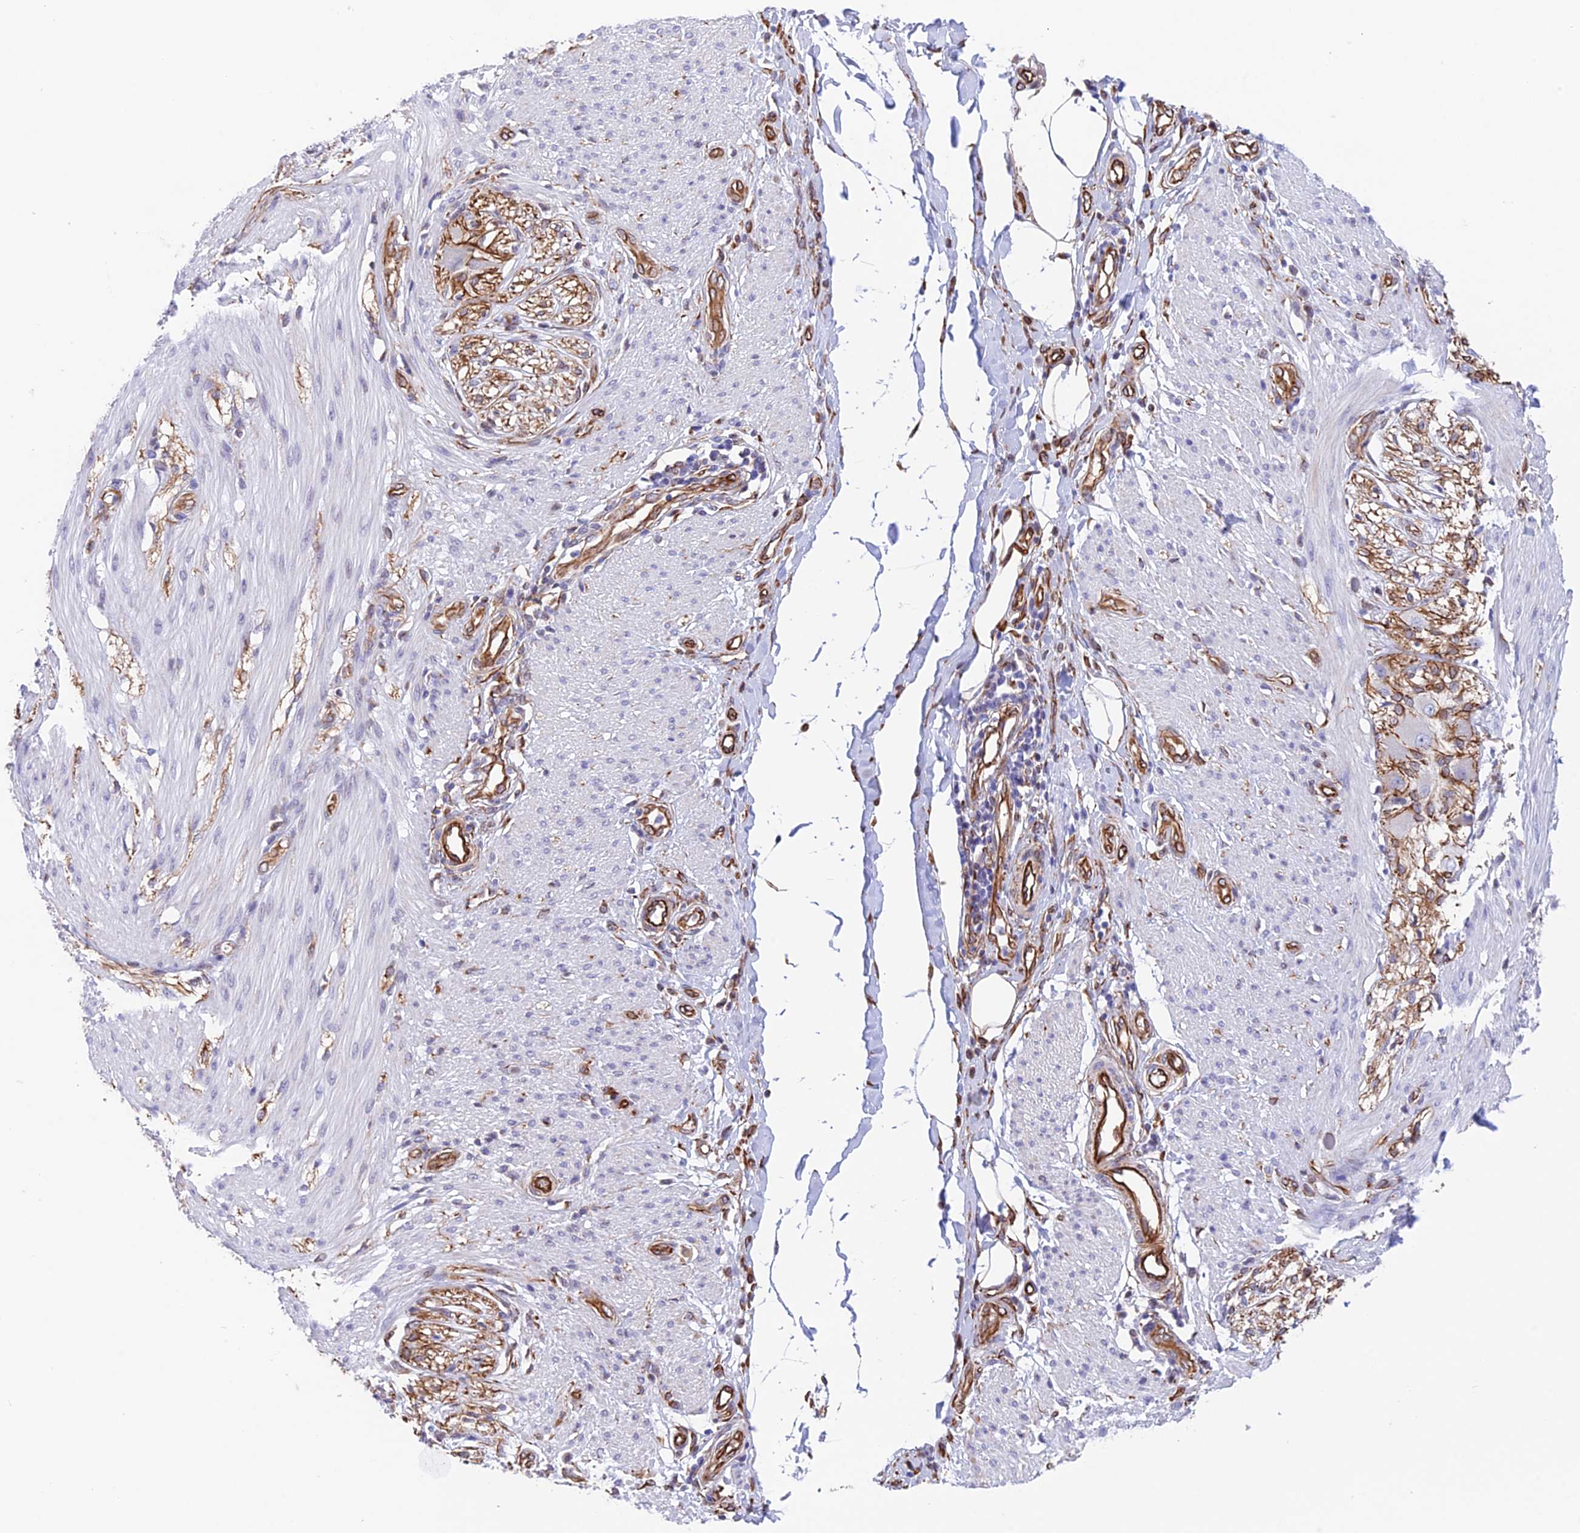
{"staining": {"intensity": "negative", "quantity": "none", "location": "none"}, "tissue": "smooth muscle", "cell_type": "Smooth muscle cells", "image_type": "normal", "snomed": [{"axis": "morphology", "description": "Normal tissue, NOS"}, {"axis": "morphology", "description": "Adenocarcinoma, NOS"}, {"axis": "topography", "description": "Colon"}, {"axis": "topography", "description": "Peripheral nerve tissue"}], "caption": "The photomicrograph exhibits no significant positivity in smooth muscle cells of smooth muscle.", "gene": "ZNF652", "patient": {"sex": "male", "age": 14}}